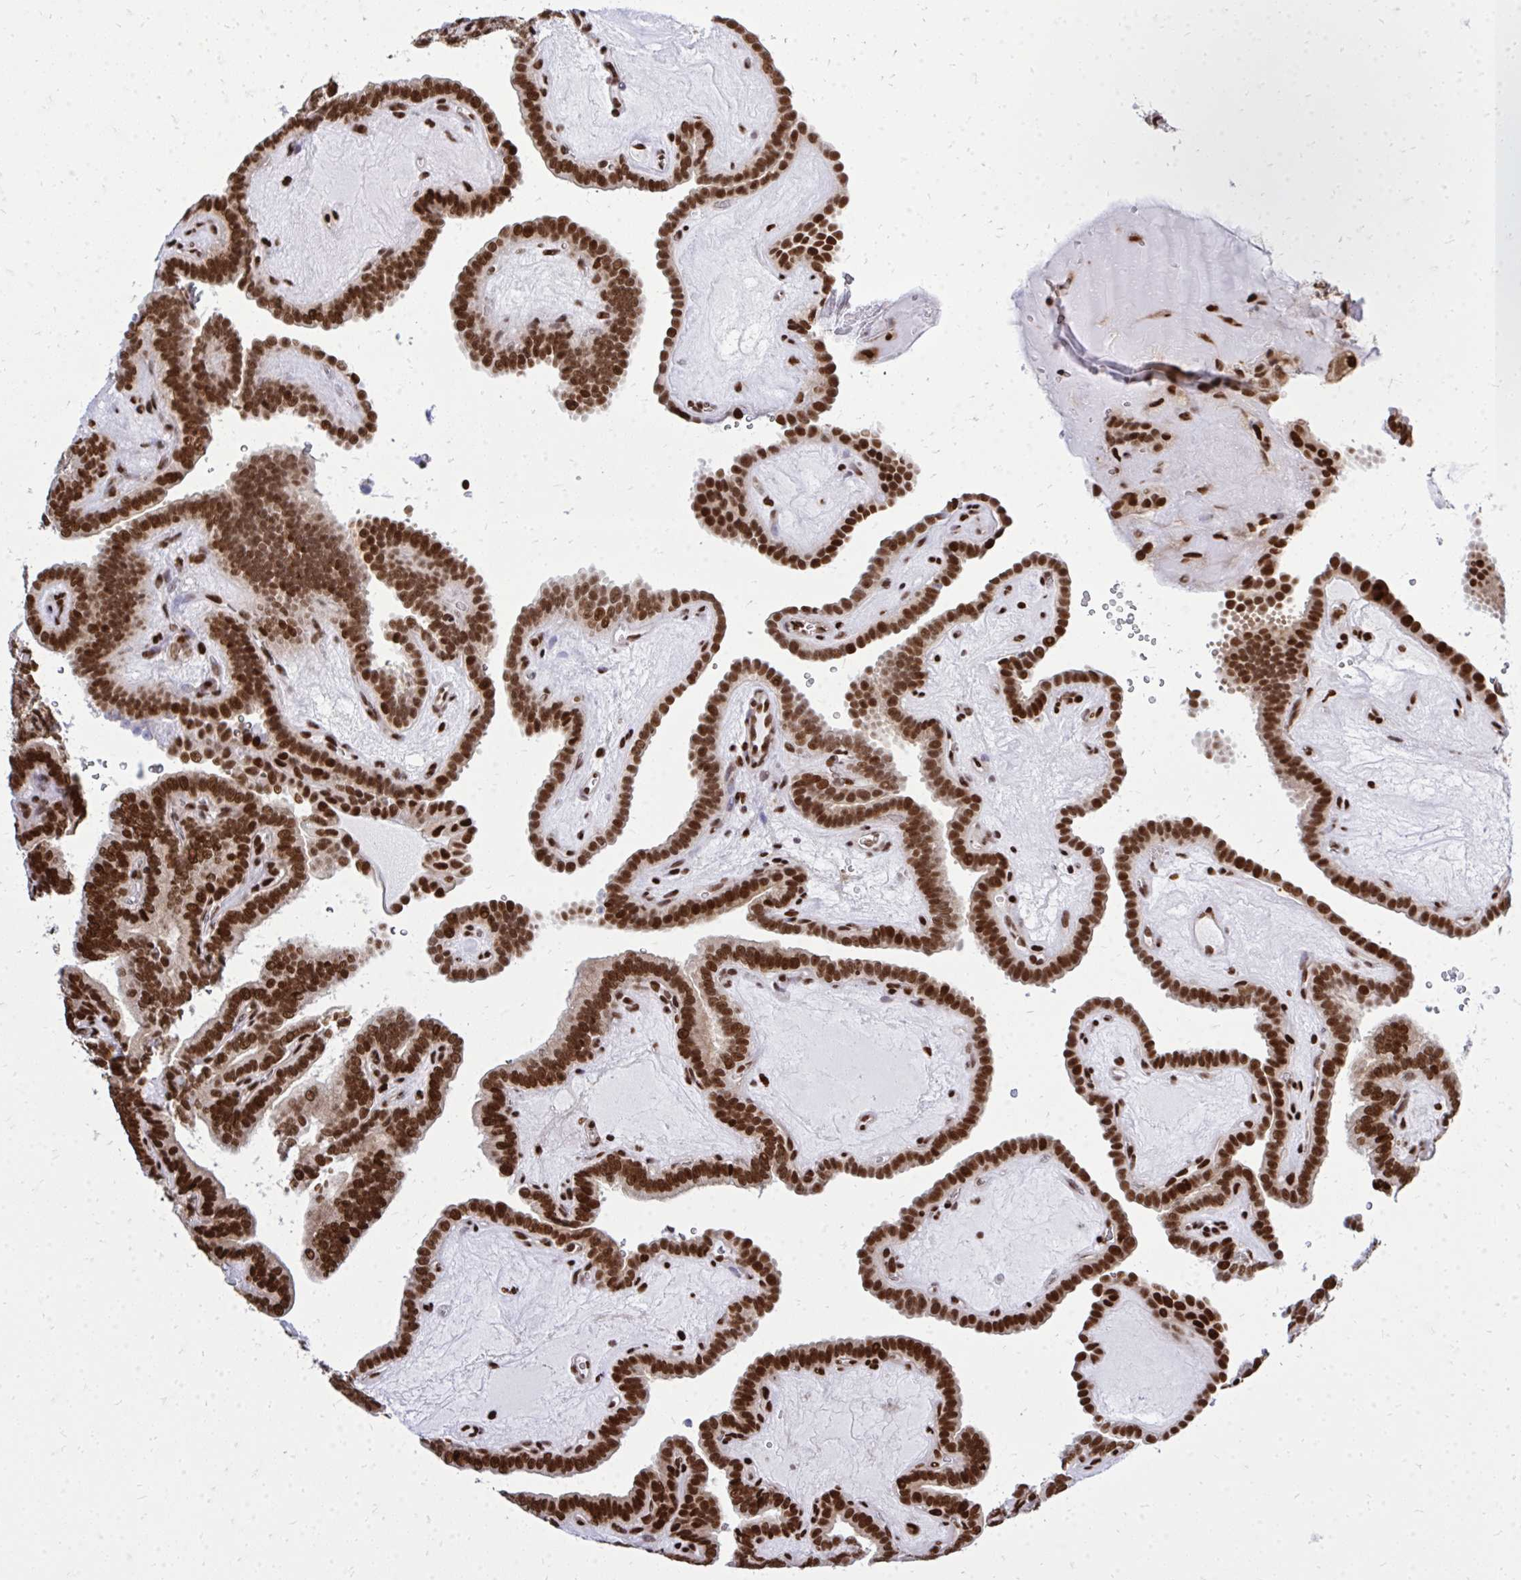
{"staining": {"intensity": "strong", "quantity": ">75%", "location": "nuclear"}, "tissue": "thyroid cancer", "cell_type": "Tumor cells", "image_type": "cancer", "snomed": [{"axis": "morphology", "description": "Papillary adenocarcinoma, NOS"}, {"axis": "topography", "description": "Thyroid gland"}], "caption": "A photomicrograph of human thyroid cancer stained for a protein demonstrates strong nuclear brown staining in tumor cells.", "gene": "TBL1Y", "patient": {"sex": "female", "age": 21}}